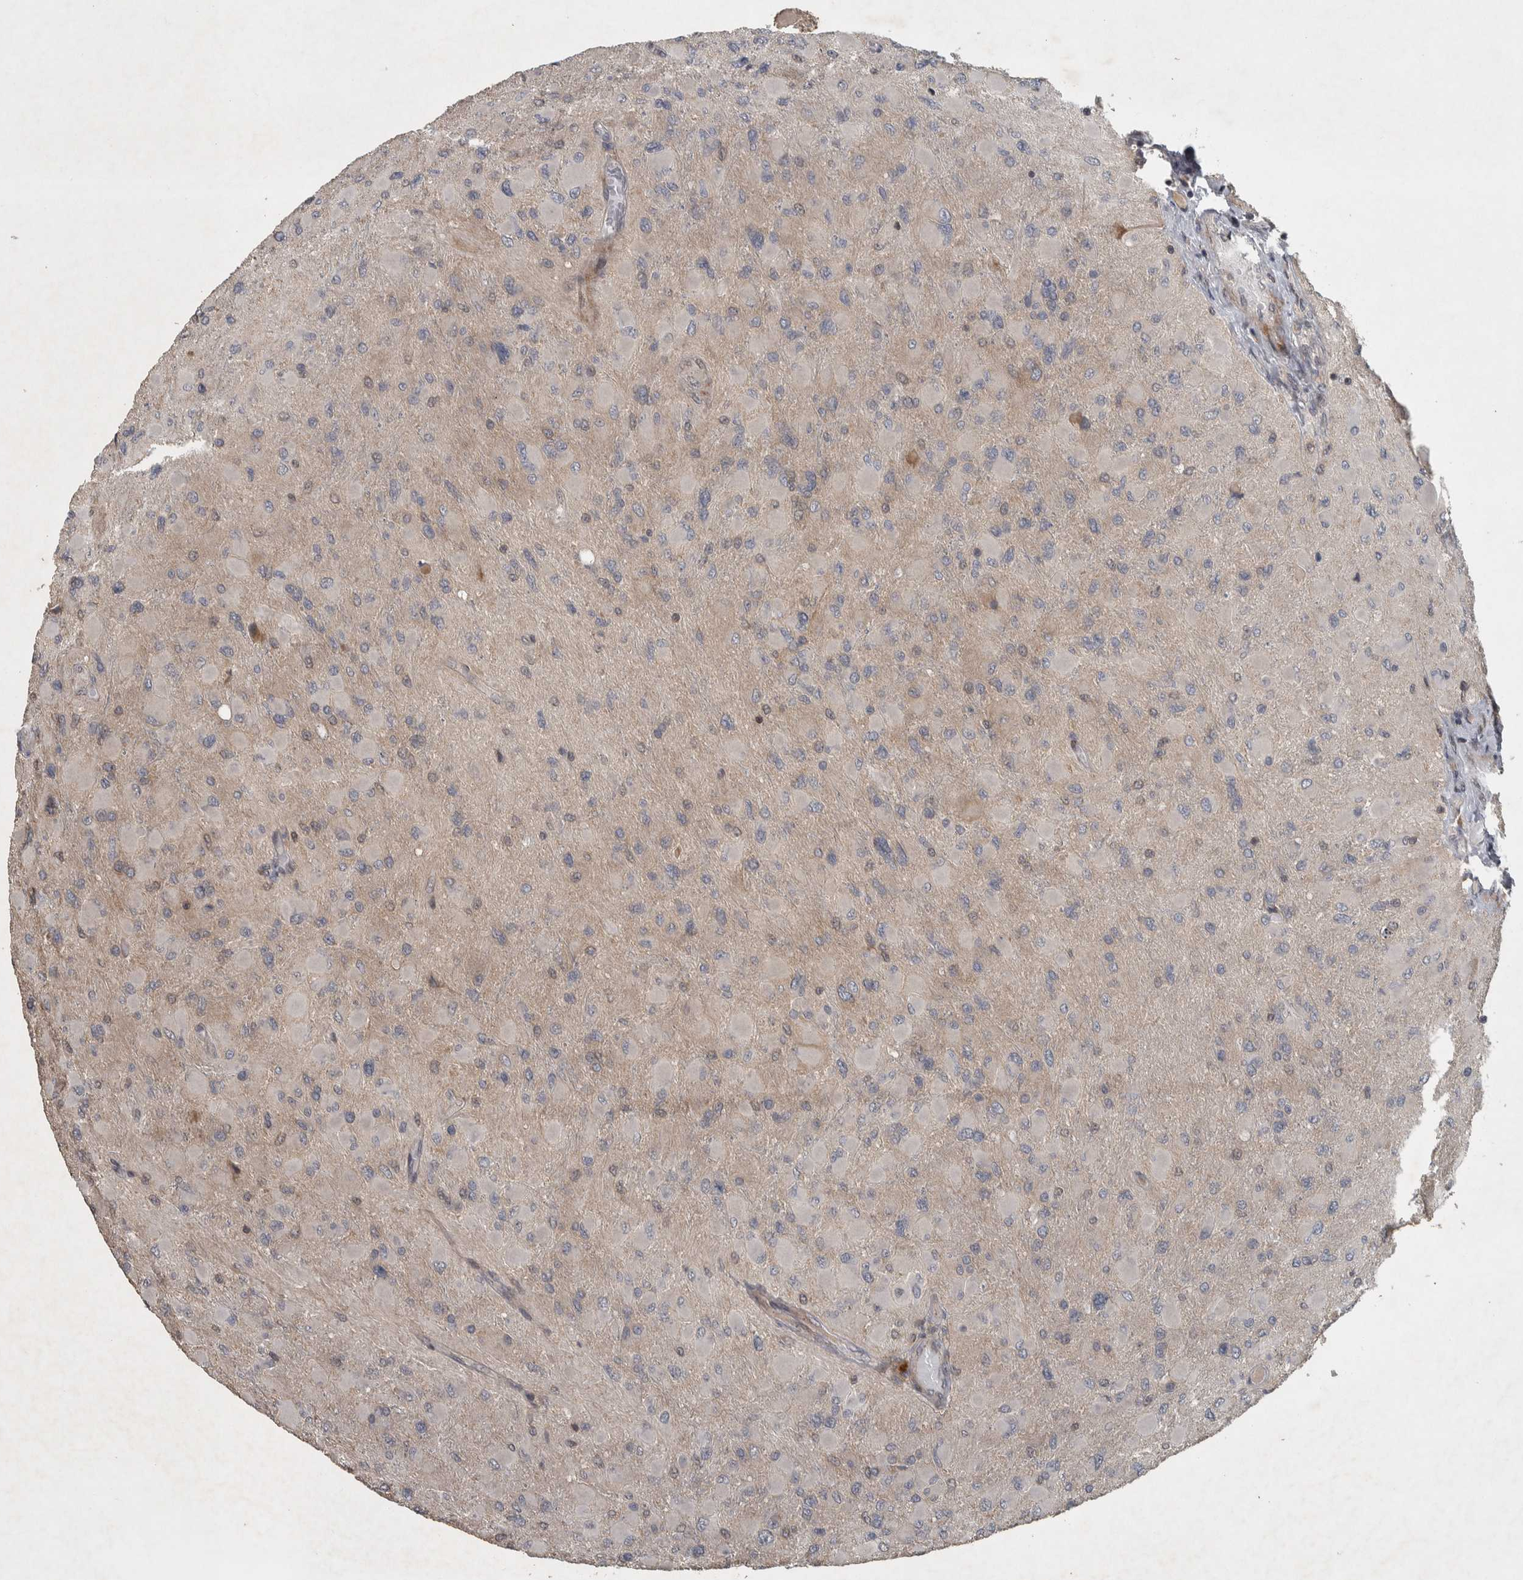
{"staining": {"intensity": "negative", "quantity": "none", "location": "none"}, "tissue": "glioma", "cell_type": "Tumor cells", "image_type": "cancer", "snomed": [{"axis": "morphology", "description": "Glioma, malignant, High grade"}, {"axis": "topography", "description": "Cerebral cortex"}], "caption": "Immunohistochemistry of glioma exhibits no staining in tumor cells.", "gene": "ERAL1", "patient": {"sex": "female", "age": 36}}